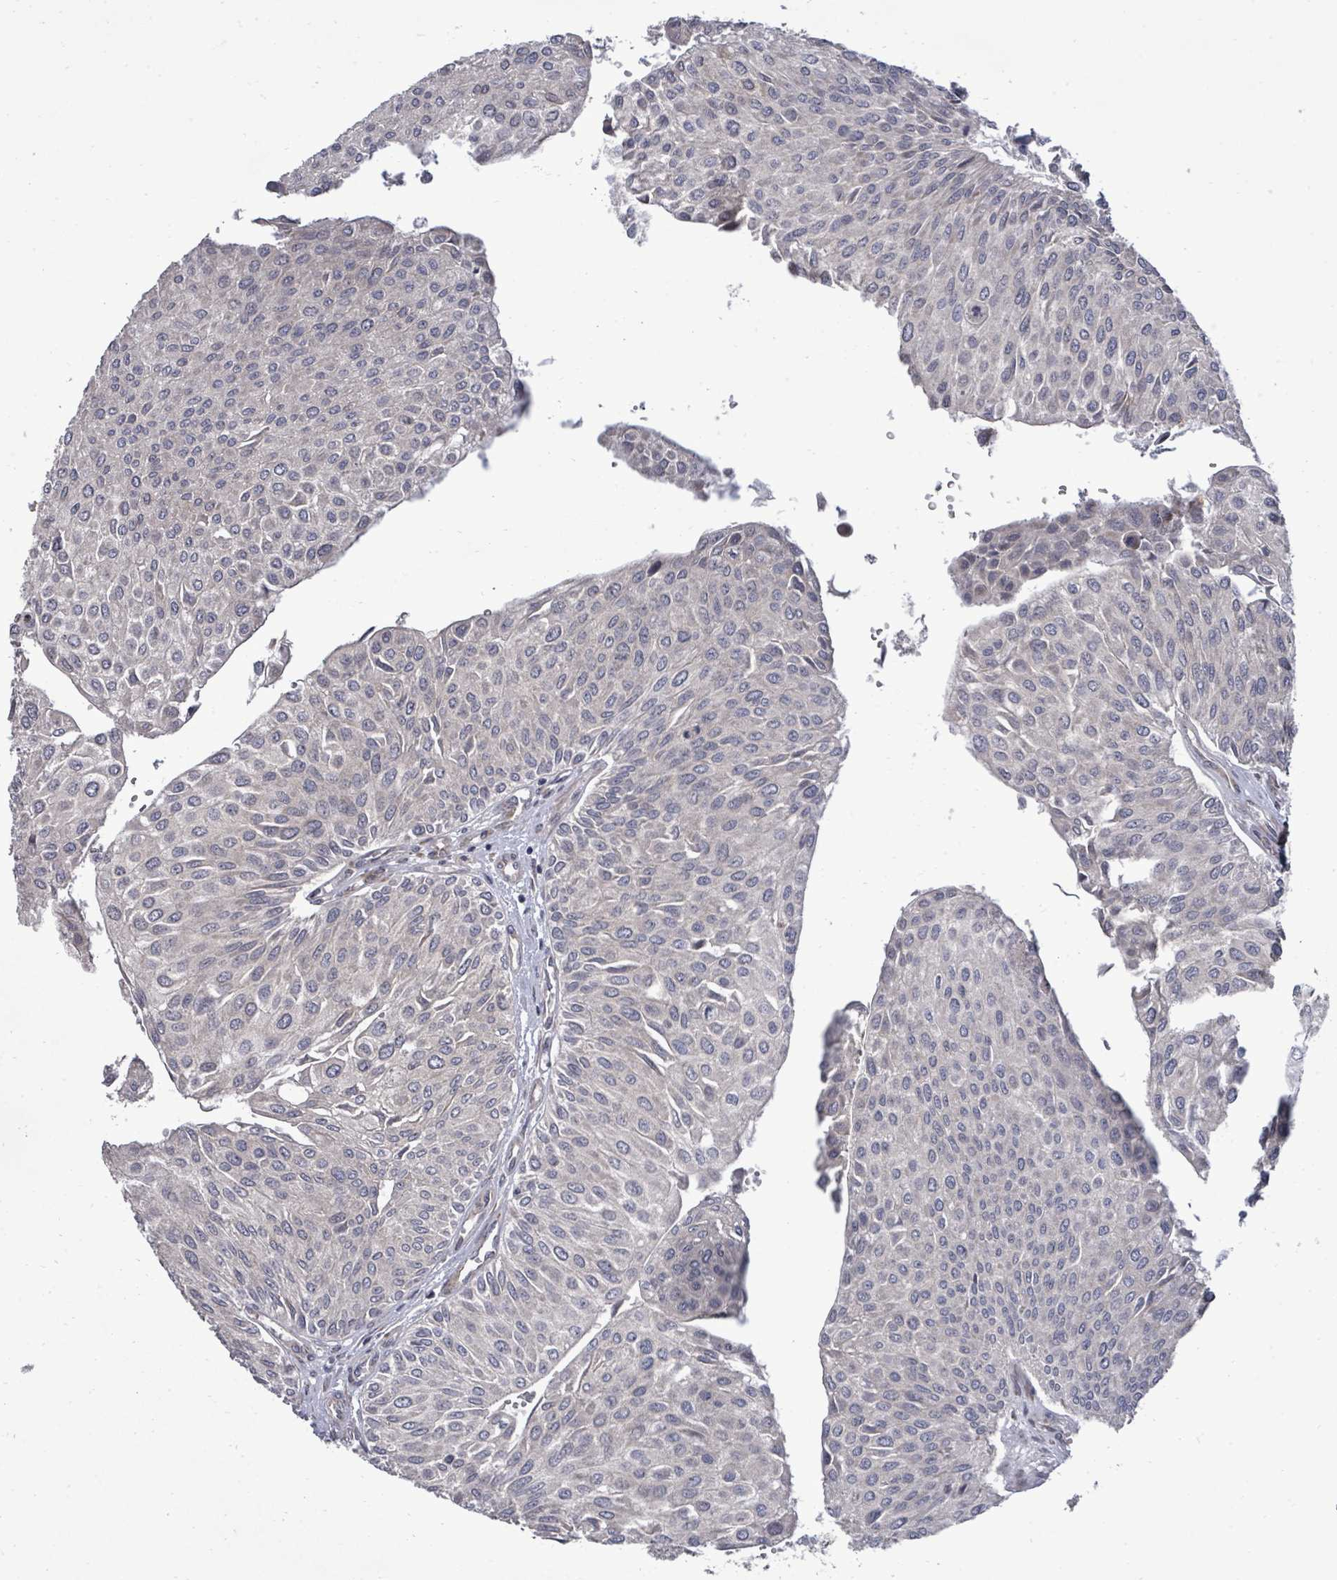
{"staining": {"intensity": "negative", "quantity": "none", "location": "none"}, "tissue": "urothelial cancer", "cell_type": "Tumor cells", "image_type": "cancer", "snomed": [{"axis": "morphology", "description": "Urothelial carcinoma, NOS"}, {"axis": "topography", "description": "Urinary bladder"}], "caption": "A photomicrograph of human urothelial cancer is negative for staining in tumor cells. (Brightfield microscopy of DAB IHC at high magnification).", "gene": "POMGNT2", "patient": {"sex": "male", "age": 67}}